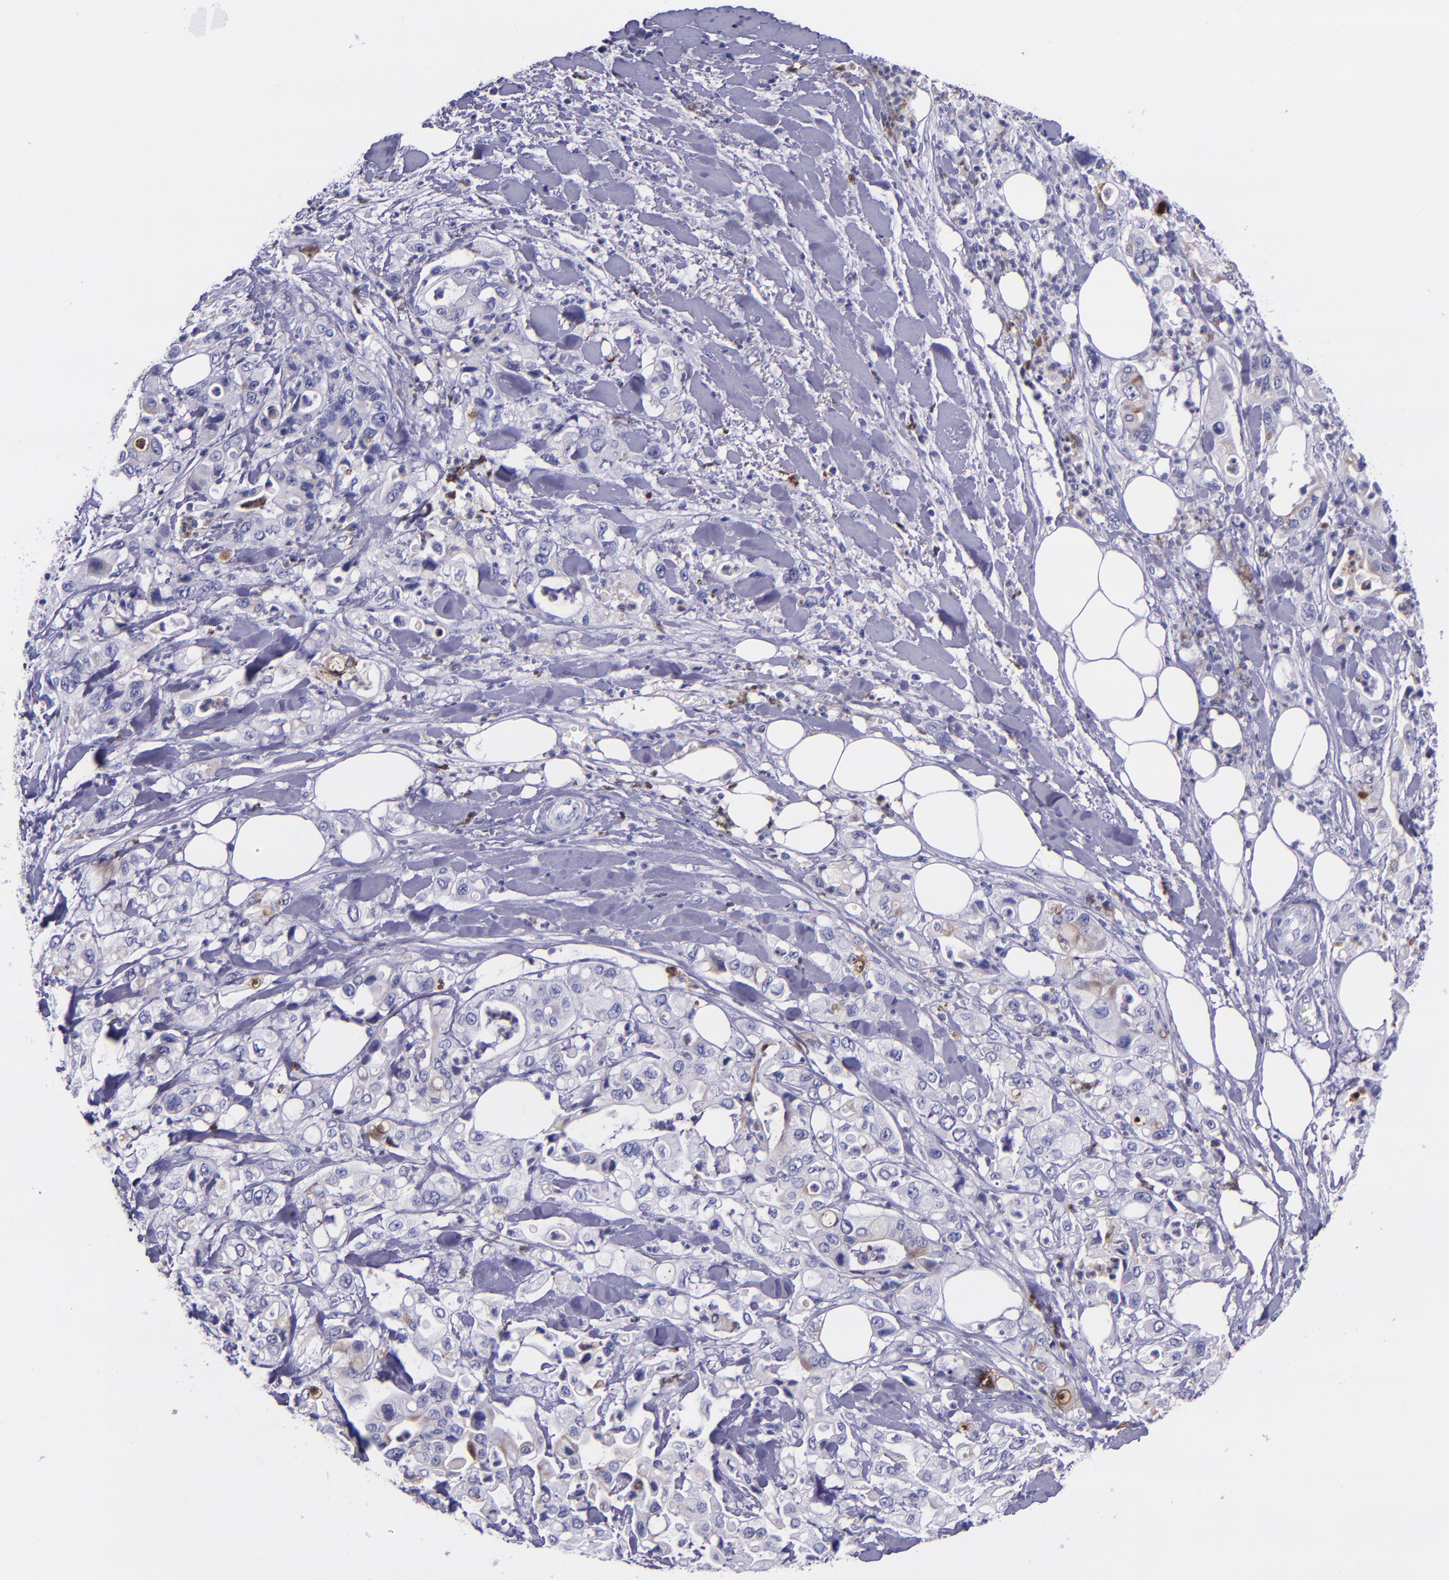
{"staining": {"intensity": "negative", "quantity": "none", "location": "none"}, "tissue": "pancreatic cancer", "cell_type": "Tumor cells", "image_type": "cancer", "snomed": [{"axis": "morphology", "description": "Adenocarcinoma, NOS"}, {"axis": "topography", "description": "Pancreas"}], "caption": "This is an immunohistochemistry (IHC) micrograph of human adenocarcinoma (pancreatic). There is no staining in tumor cells.", "gene": "SLPI", "patient": {"sex": "male", "age": 70}}